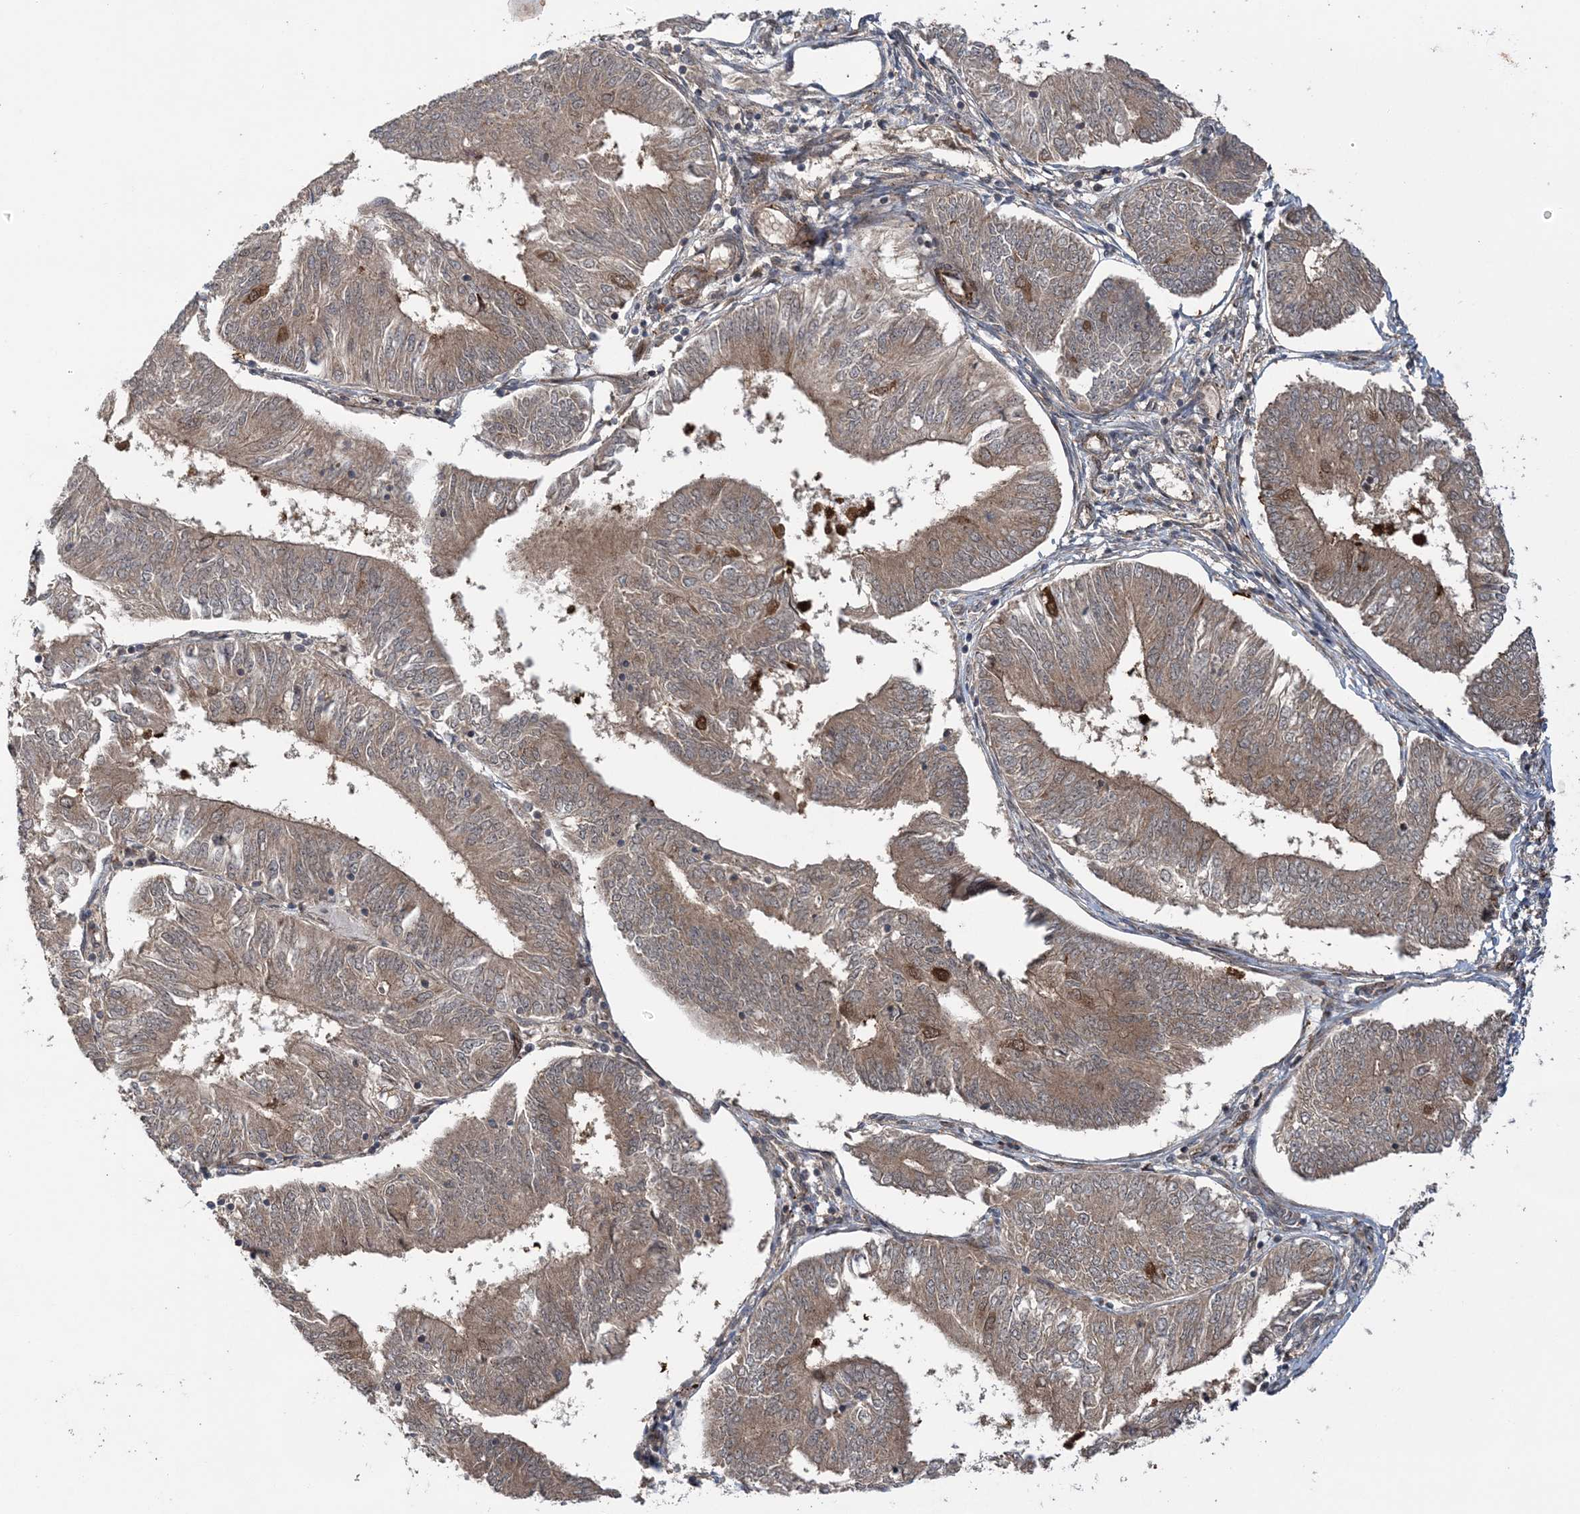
{"staining": {"intensity": "weak", "quantity": ">75%", "location": "cytoplasmic/membranous"}, "tissue": "endometrial cancer", "cell_type": "Tumor cells", "image_type": "cancer", "snomed": [{"axis": "morphology", "description": "Adenocarcinoma, NOS"}, {"axis": "topography", "description": "Endometrium"}], "caption": "This photomicrograph exhibits adenocarcinoma (endometrial) stained with immunohistochemistry (IHC) to label a protein in brown. The cytoplasmic/membranous of tumor cells show weak positivity for the protein. Nuclei are counter-stained blue.", "gene": "UBTD2", "patient": {"sex": "female", "age": 58}}